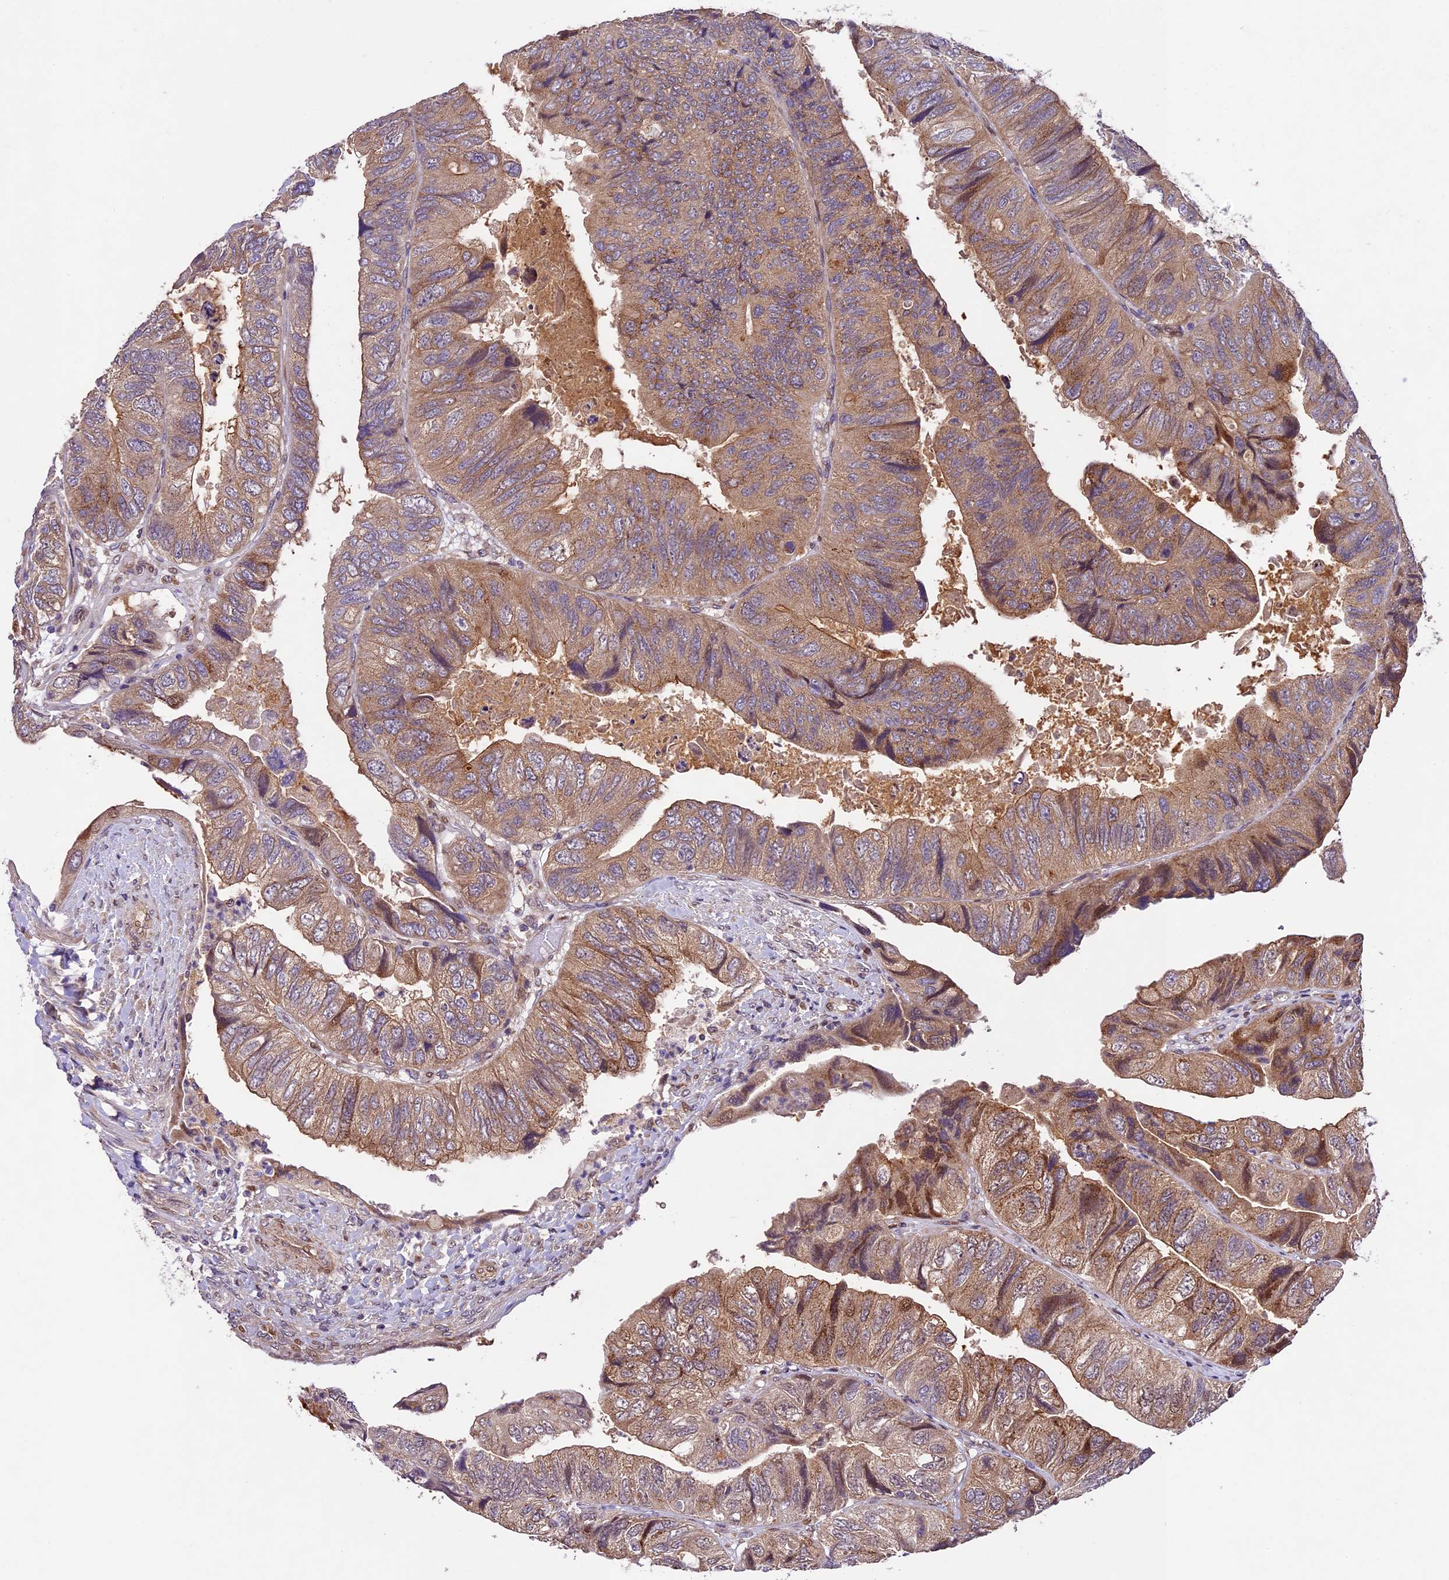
{"staining": {"intensity": "moderate", "quantity": ">75%", "location": "cytoplasmic/membranous"}, "tissue": "colorectal cancer", "cell_type": "Tumor cells", "image_type": "cancer", "snomed": [{"axis": "morphology", "description": "Adenocarcinoma, NOS"}, {"axis": "topography", "description": "Rectum"}], "caption": "Adenocarcinoma (colorectal) stained with a brown dye demonstrates moderate cytoplasmic/membranous positive positivity in about >75% of tumor cells.", "gene": "CCSER1", "patient": {"sex": "male", "age": 63}}